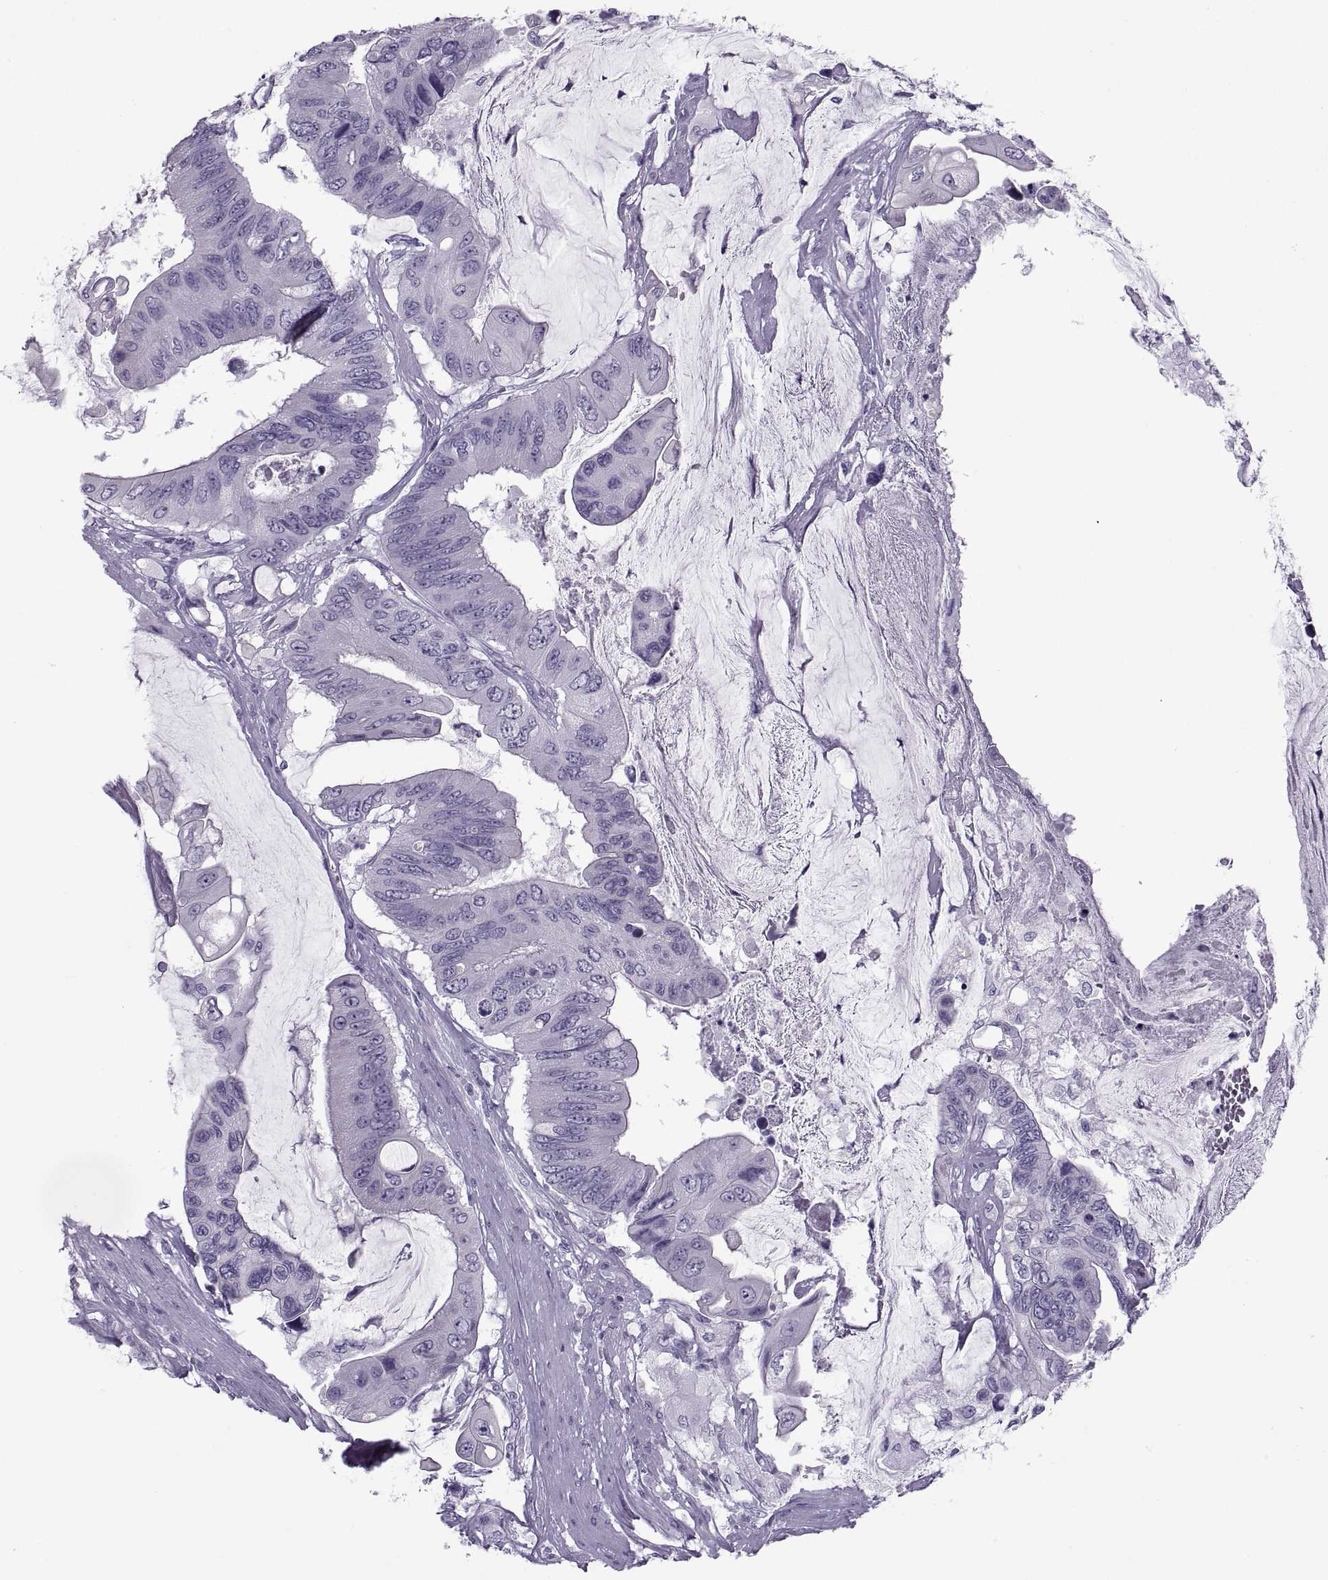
{"staining": {"intensity": "negative", "quantity": "none", "location": "none"}, "tissue": "colorectal cancer", "cell_type": "Tumor cells", "image_type": "cancer", "snomed": [{"axis": "morphology", "description": "Adenocarcinoma, NOS"}, {"axis": "topography", "description": "Rectum"}], "caption": "Immunohistochemistry (IHC) histopathology image of neoplastic tissue: colorectal cancer (adenocarcinoma) stained with DAB (3,3'-diaminobenzidine) displays no significant protein expression in tumor cells.", "gene": "RLBP1", "patient": {"sex": "male", "age": 63}}